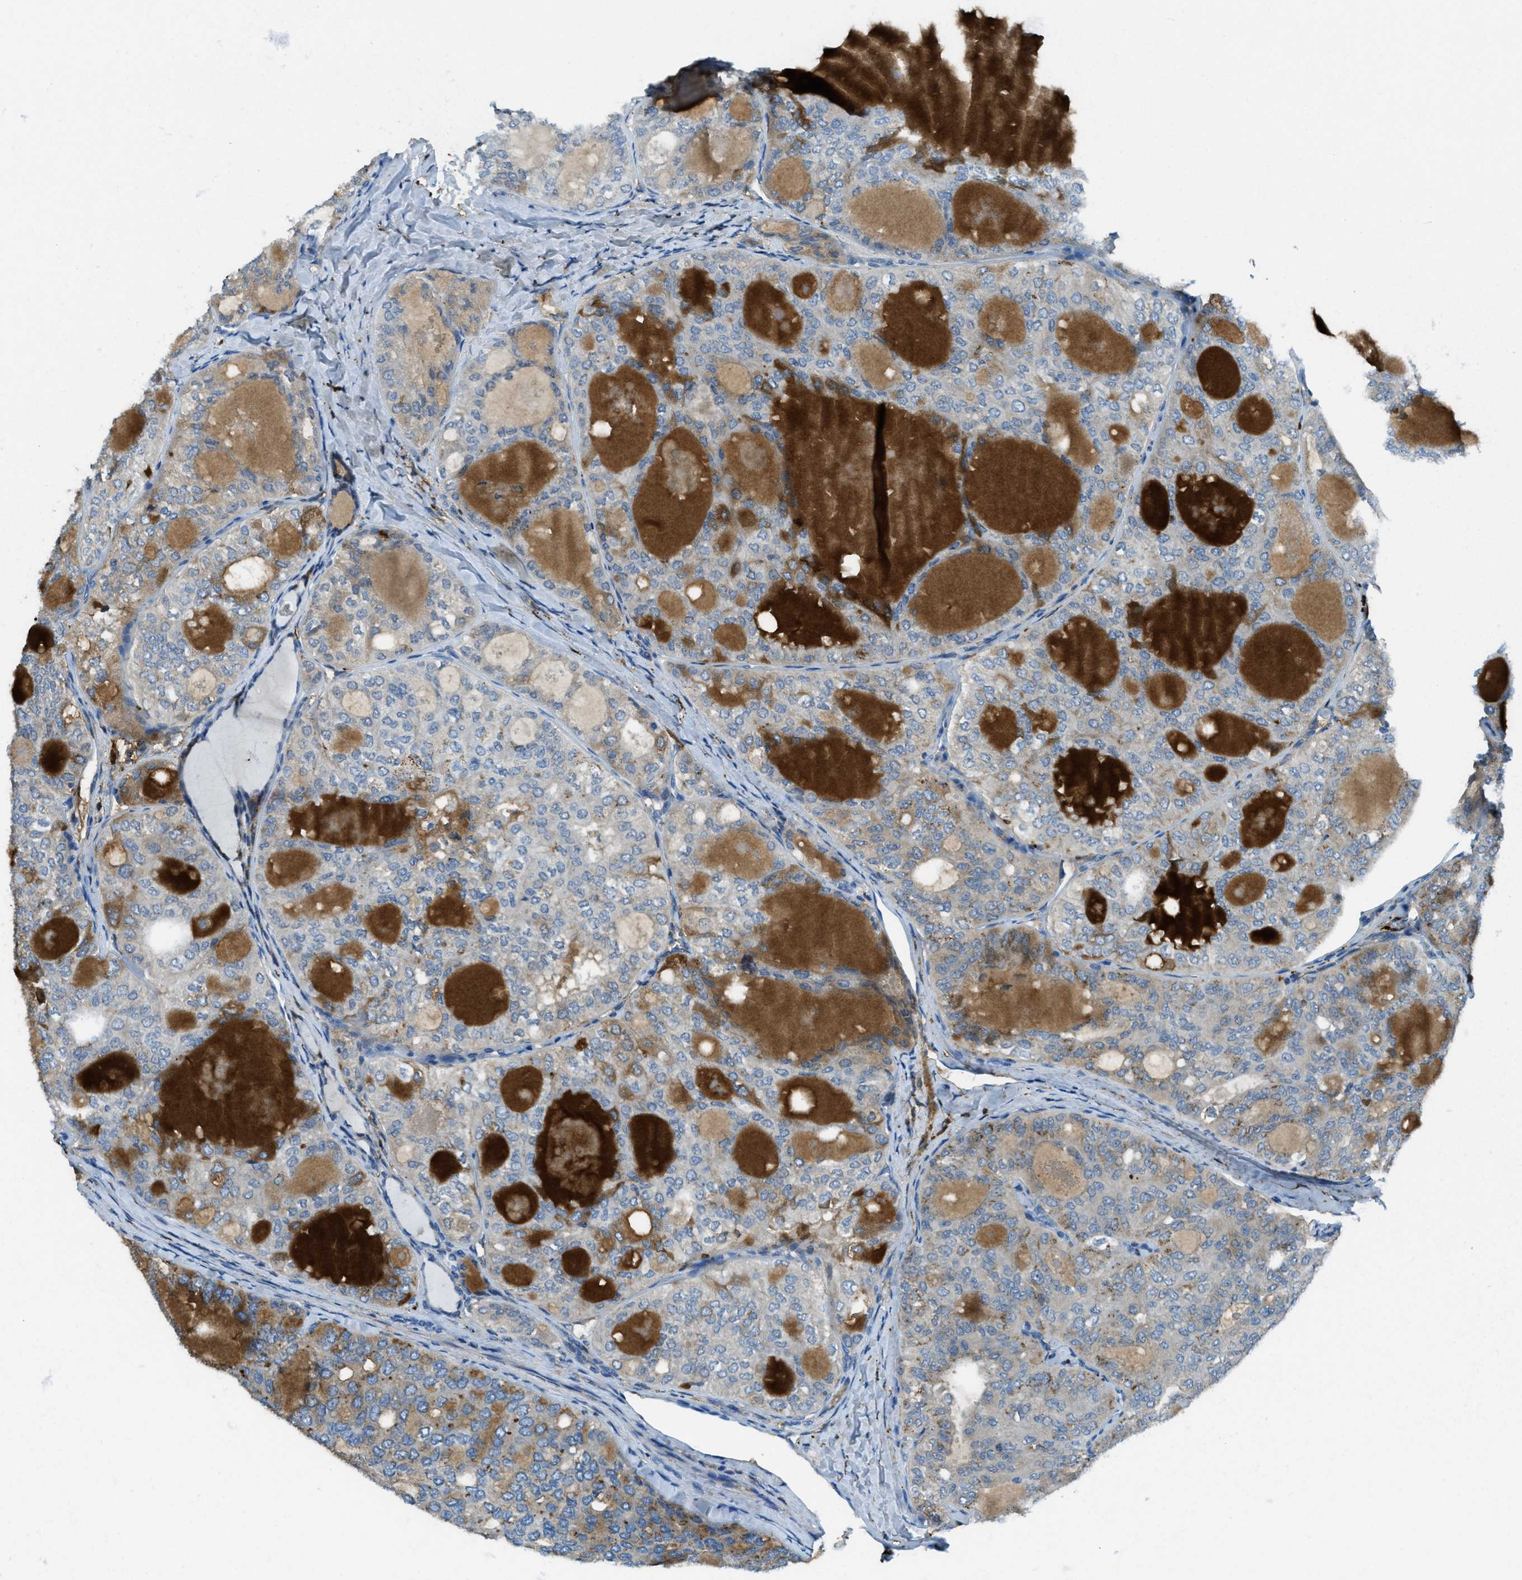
{"staining": {"intensity": "weak", "quantity": "25%-75%", "location": "cytoplasmic/membranous"}, "tissue": "thyroid cancer", "cell_type": "Tumor cells", "image_type": "cancer", "snomed": [{"axis": "morphology", "description": "Follicular adenoma carcinoma, NOS"}, {"axis": "topography", "description": "Thyroid gland"}], "caption": "A micrograph of thyroid cancer (follicular adenoma carcinoma) stained for a protein reveals weak cytoplasmic/membranous brown staining in tumor cells.", "gene": "TRIM59", "patient": {"sex": "male", "age": 75}}